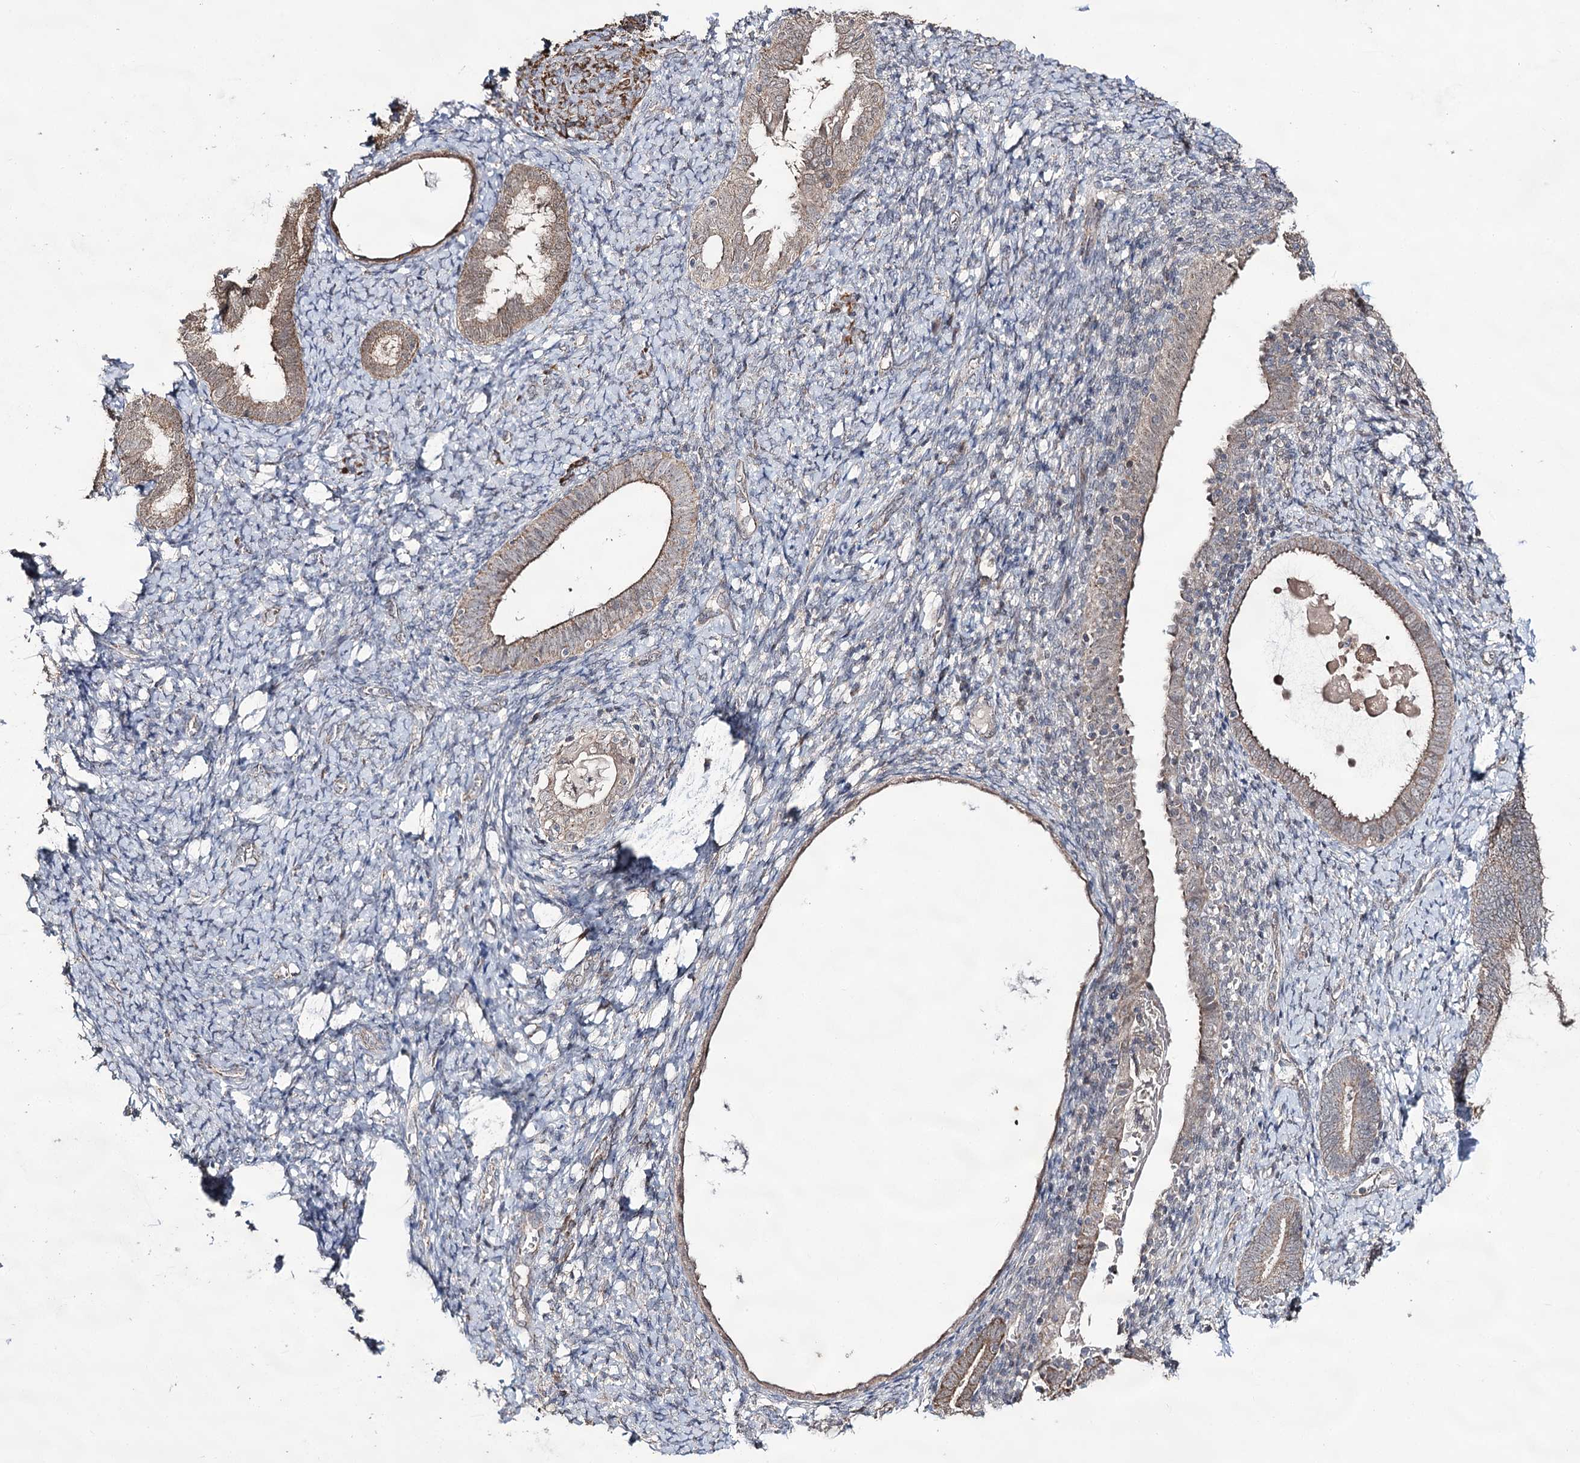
{"staining": {"intensity": "negative", "quantity": "none", "location": "none"}, "tissue": "endometrium", "cell_type": "Cells in endometrial stroma", "image_type": "normal", "snomed": [{"axis": "morphology", "description": "Normal tissue, NOS"}, {"axis": "topography", "description": "Endometrium"}], "caption": "This is an IHC micrograph of normal endometrium. There is no staining in cells in endometrial stroma.", "gene": "ACTR6", "patient": {"sex": "female", "age": 72}}